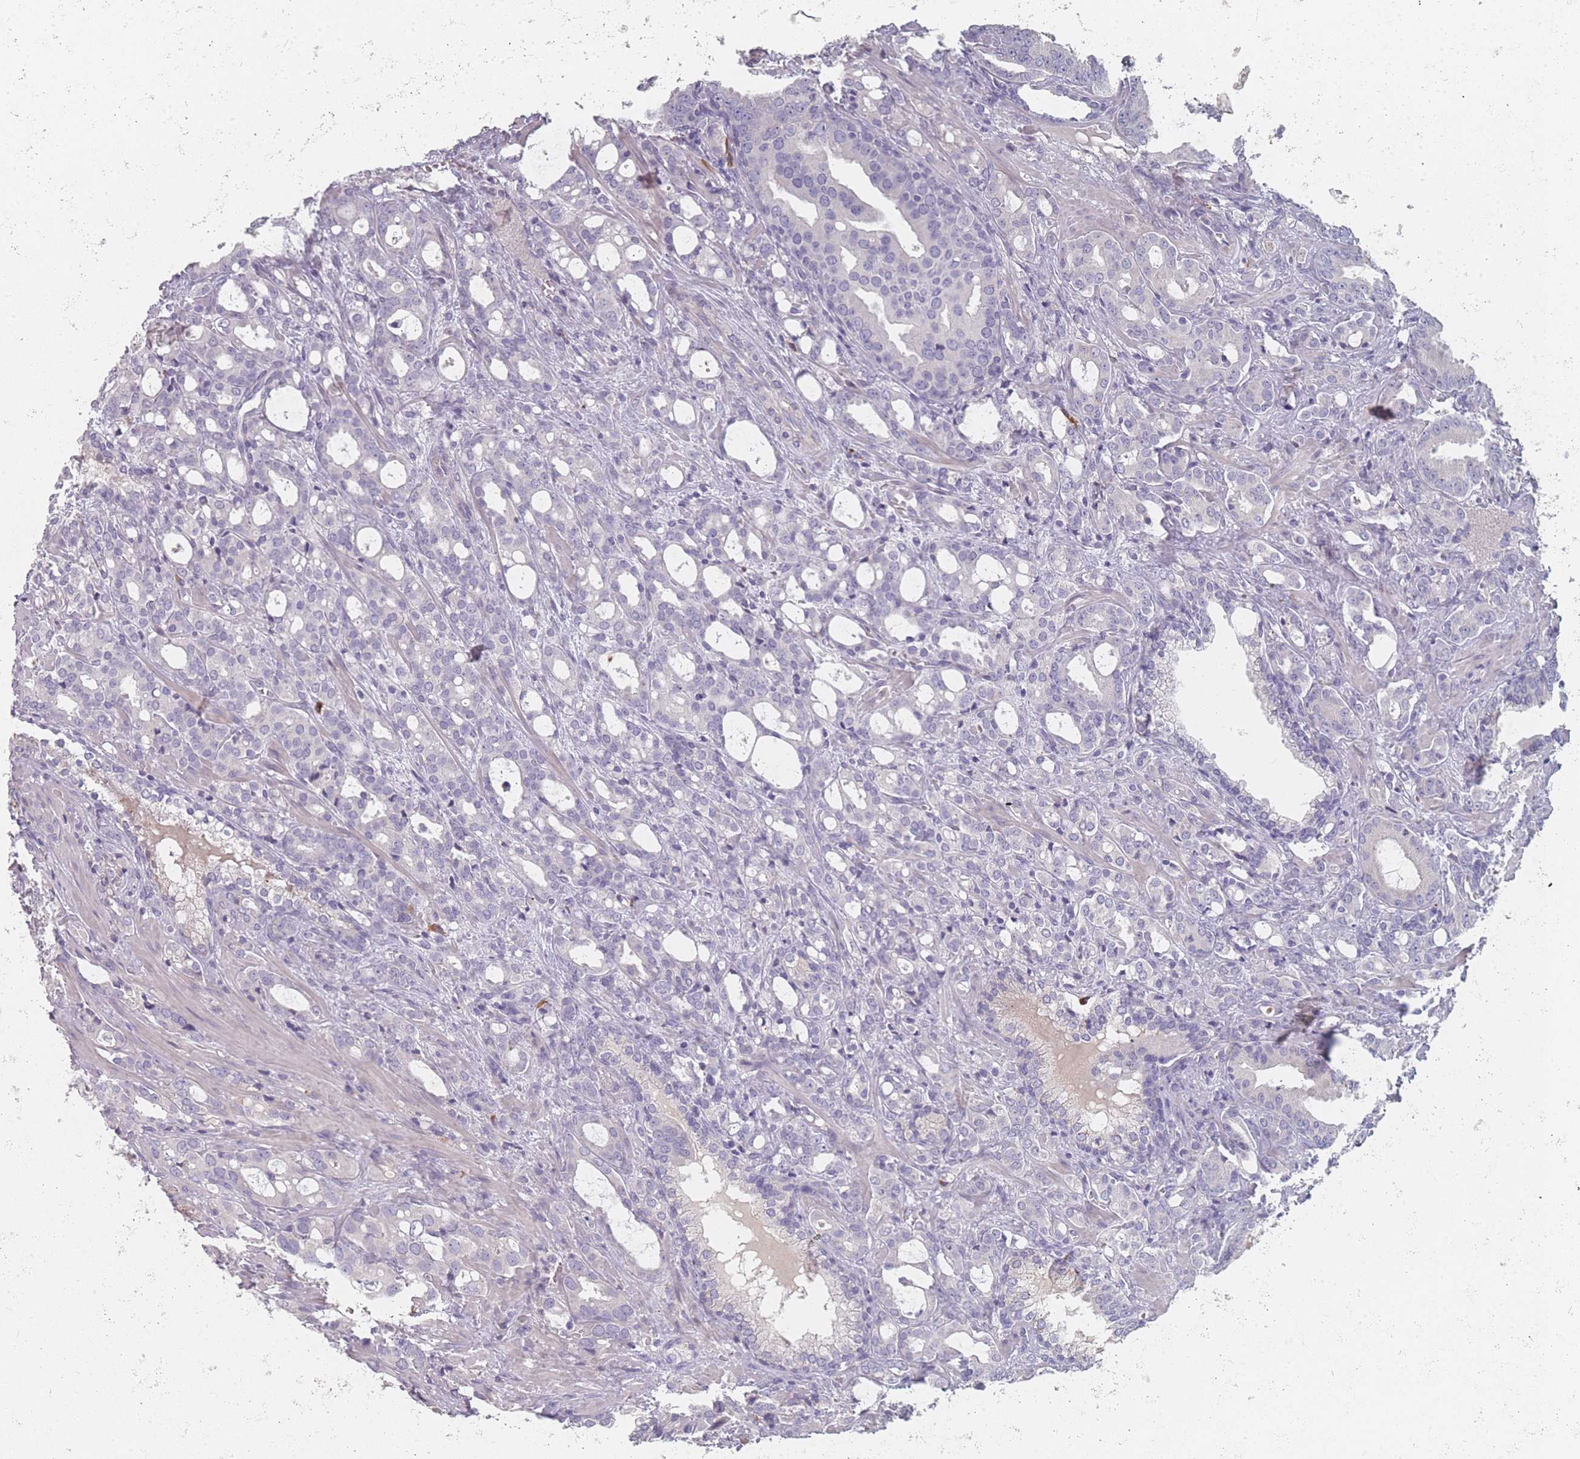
{"staining": {"intensity": "negative", "quantity": "none", "location": "none"}, "tissue": "prostate cancer", "cell_type": "Tumor cells", "image_type": "cancer", "snomed": [{"axis": "morphology", "description": "Adenocarcinoma, High grade"}, {"axis": "topography", "description": "Prostate"}], "caption": "Immunohistochemical staining of human prostate cancer (high-grade adenocarcinoma) reveals no significant staining in tumor cells.", "gene": "SLC35E4", "patient": {"sex": "male", "age": 72}}